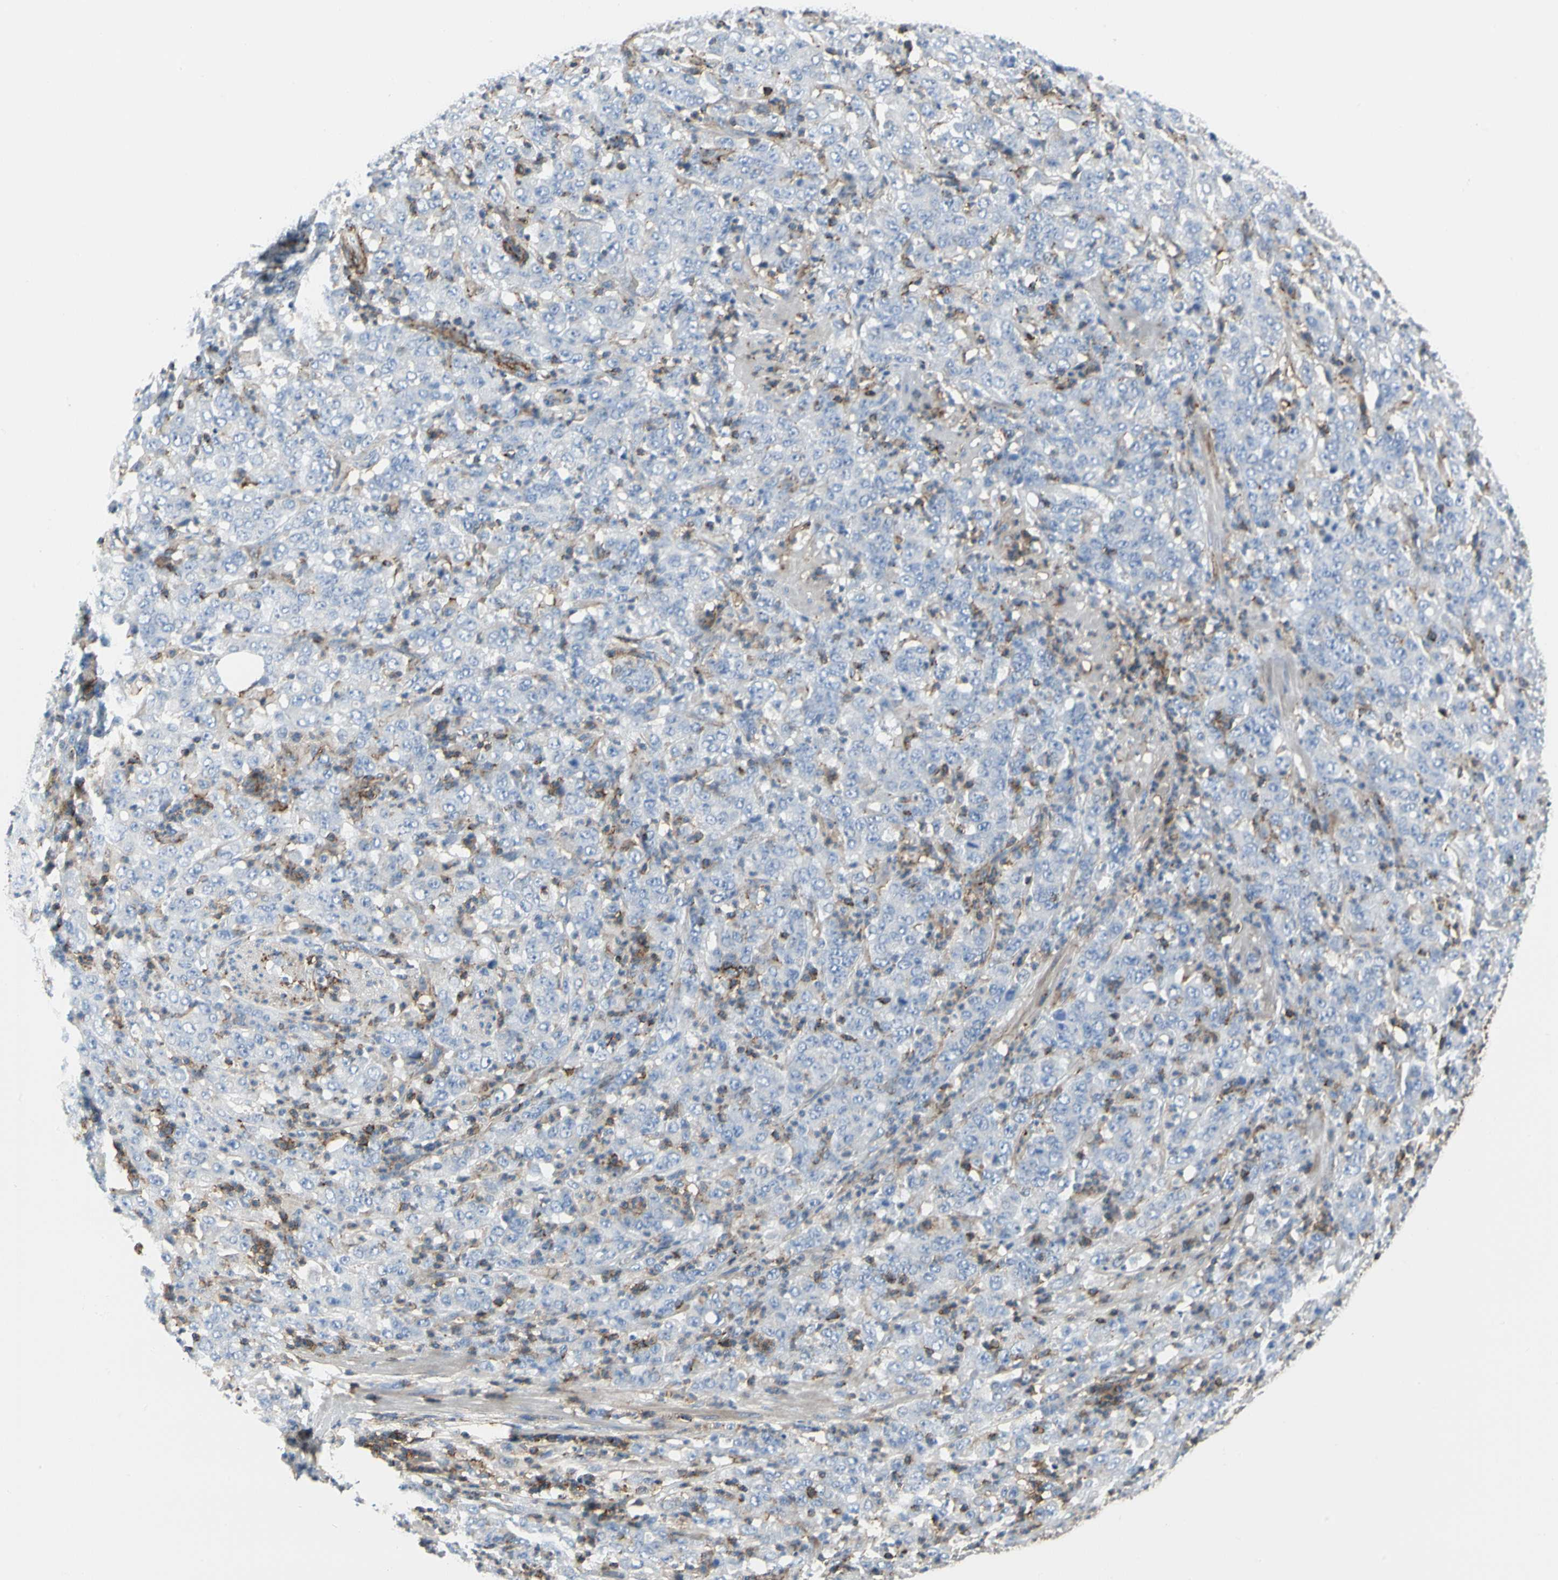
{"staining": {"intensity": "negative", "quantity": "none", "location": "none"}, "tissue": "stomach cancer", "cell_type": "Tumor cells", "image_type": "cancer", "snomed": [{"axis": "morphology", "description": "Adenocarcinoma, NOS"}, {"axis": "topography", "description": "Stomach, lower"}], "caption": "Stomach cancer (adenocarcinoma) was stained to show a protein in brown. There is no significant expression in tumor cells.", "gene": "CLEC2B", "patient": {"sex": "female", "age": 71}}